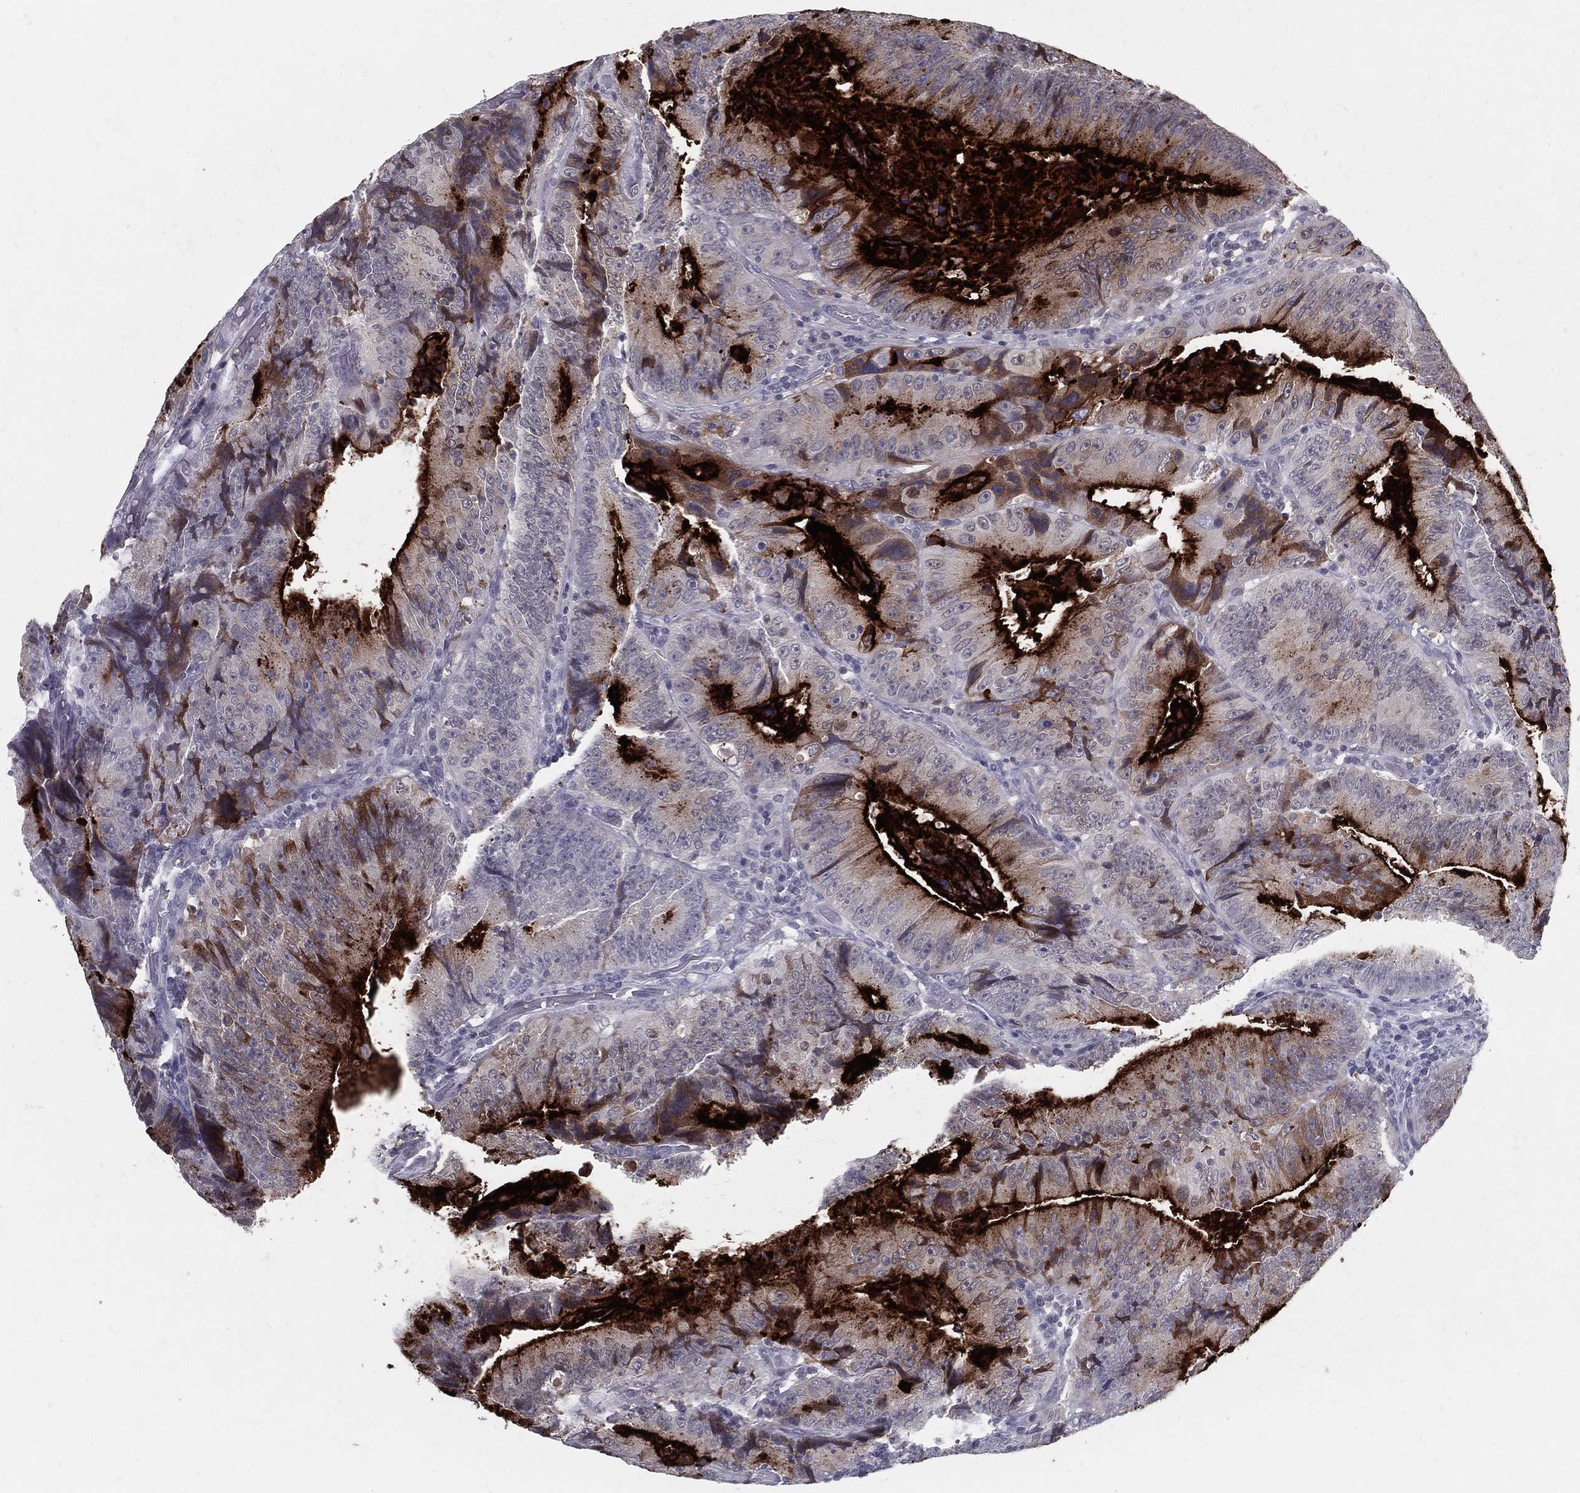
{"staining": {"intensity": "strong", "quantity": "25%-75%", "location": "cytoplasmic/membranous"}, "tissue": "colorectal cancer", "cell_type": "Tumor cells", "image_type": "cancer", "snomed": [{"axis": "morphology", "description": "Adenocarcinoma, NOS"}, {"axis": "topography", "description": "Colon"}], "caption": "Human colorectal adenocarcinoma stained with a brown dye shows strong cytoplasmic/membranous positive positivity in about 25%-75% of tumor cells.", "gene": "ACE2", "patient": {"sex": "female", "age": 86}}